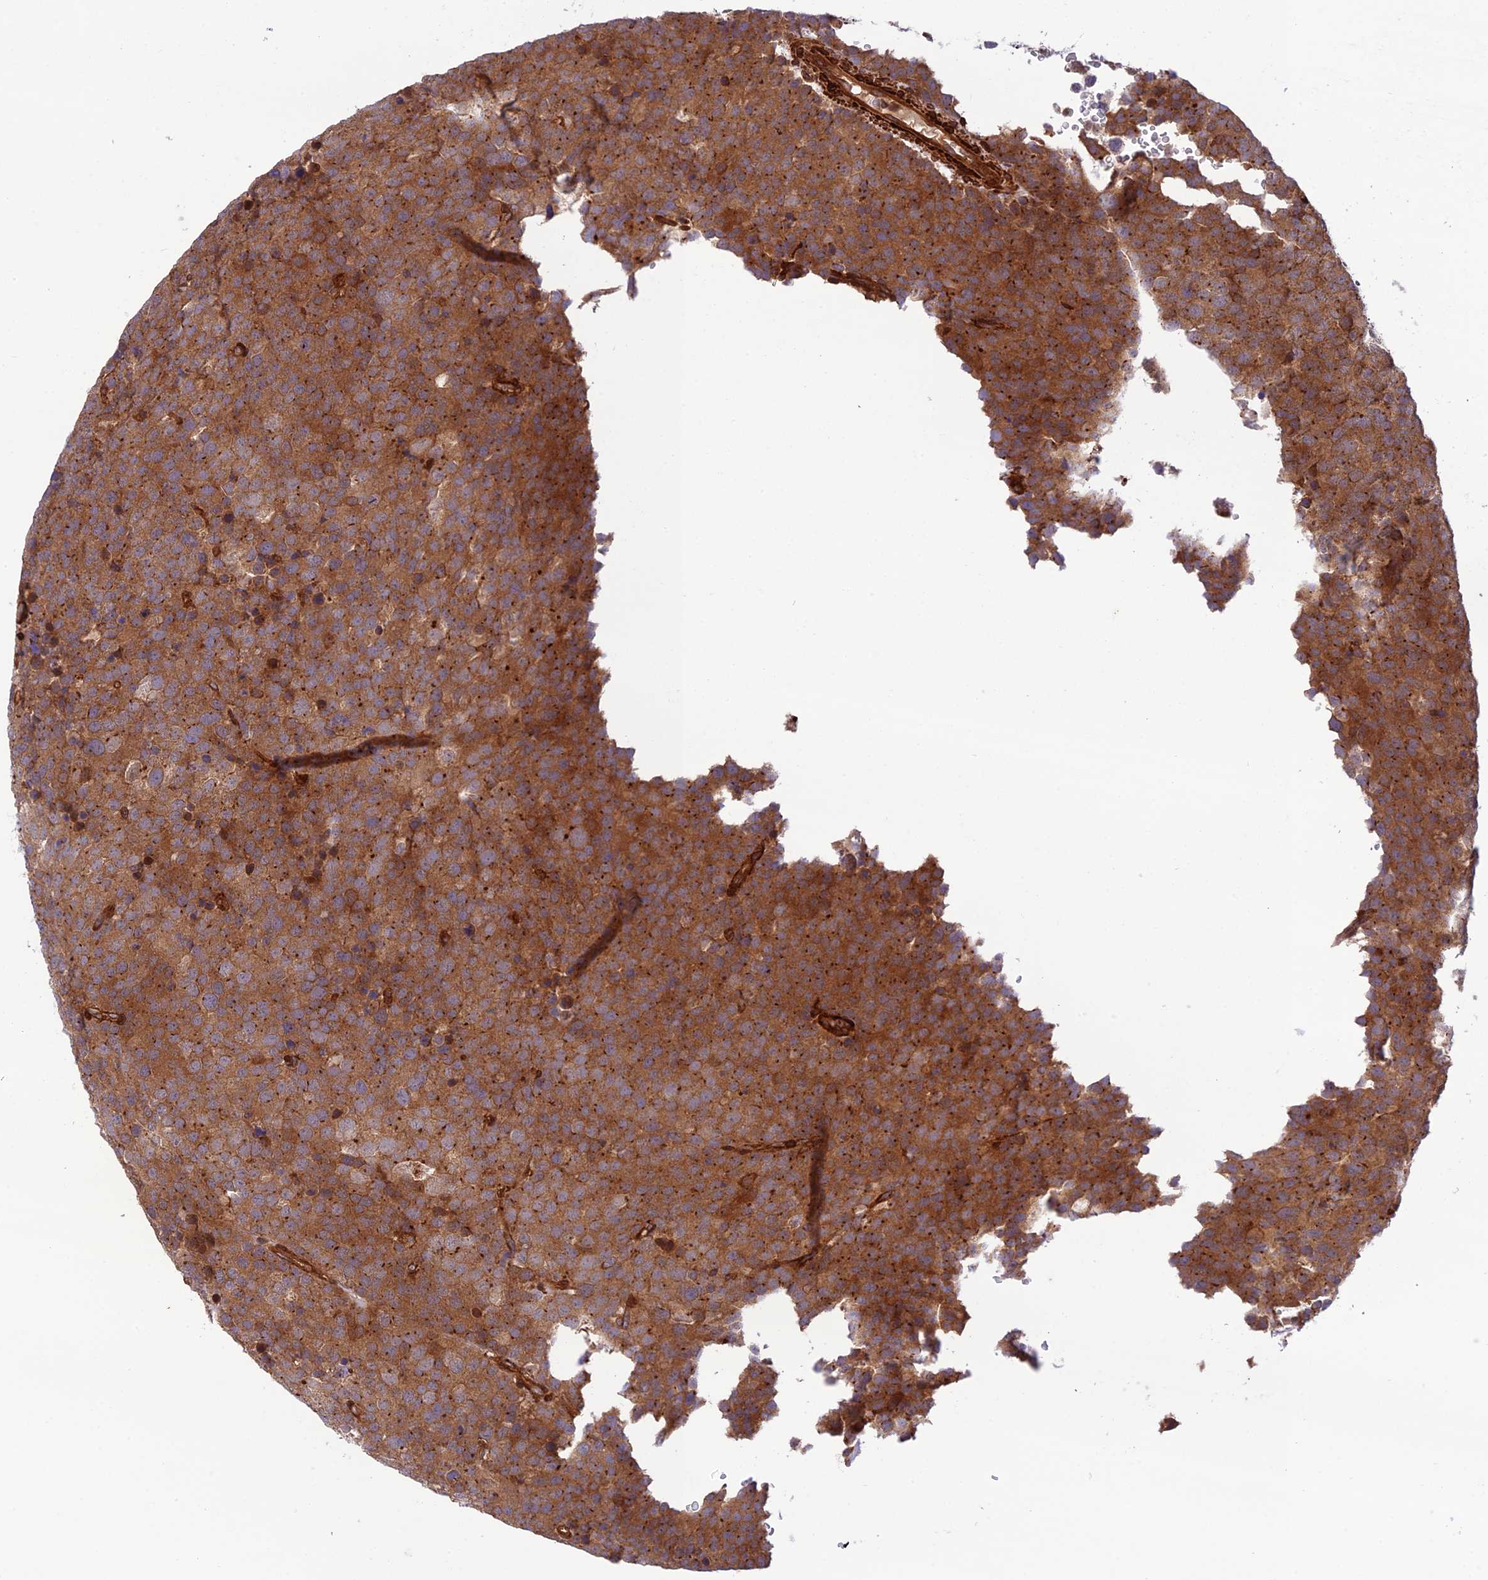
{"staining": {"intensity": "strong", "quantity": ">75%", "location": "cytoplasmic/membranous"}, "tissue": "testis cancer", "cell_type": "Tumor cells", "image_type": "cancer", "snomed": [{"axis": "morphology", "description": "Seminoma, NOS"}, {"axis": "topography", "description": "Testis"}], "caption": "A high-resolution histopathology image shows immunohistochemistry (IHC) staining of testis seminoma, which shows strong cytoplasmic/membranous positivity in approximately >75% of tumor cells.", "gene": "EVI5L", "patient": {"sex": "male", "age": 71}}